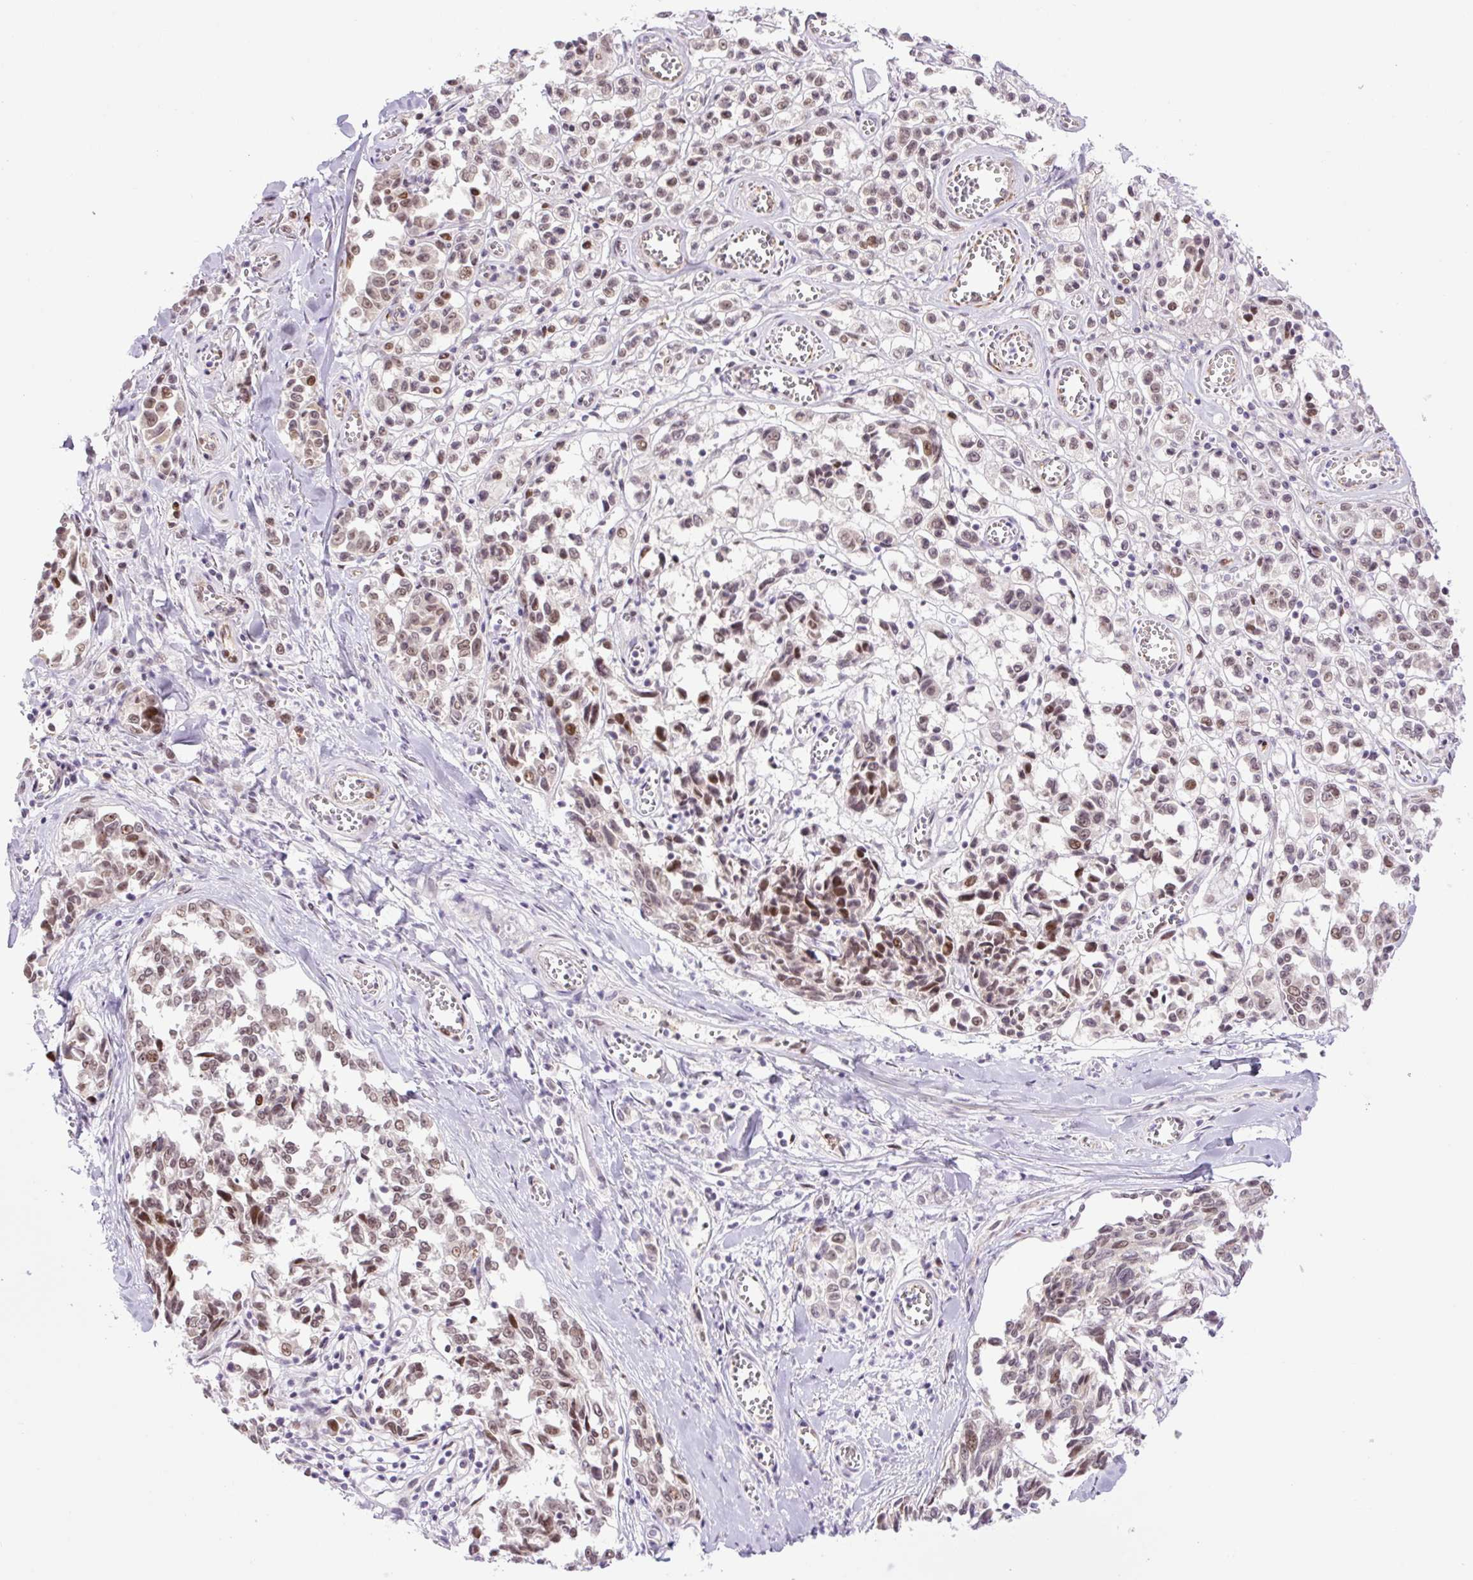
{"staining": {"intensity": "moderate", "quantity": ">75%", "location": "nuclear"}, "tissue": "melanoma", "cell_type": "Tumor cells", "image_type": "cancer", "snomed": [{"axis": "morphology", "description": "Malignant melanoma, NOS"}, {"axis": "topography", "description": "Skin"}], "caption": "Brown immunohistochemical staining in human malignant melanoma demonstrates moderate nuclear staining in about >75% of tumor cells. The staining was performed using DAB to visualize the protein expression in brown, while the nuclei were stained in blue with hematoxylin (Magnification: 20x).", "gene": "ICE1", "patient": {"sex": "female", "age": 64}}